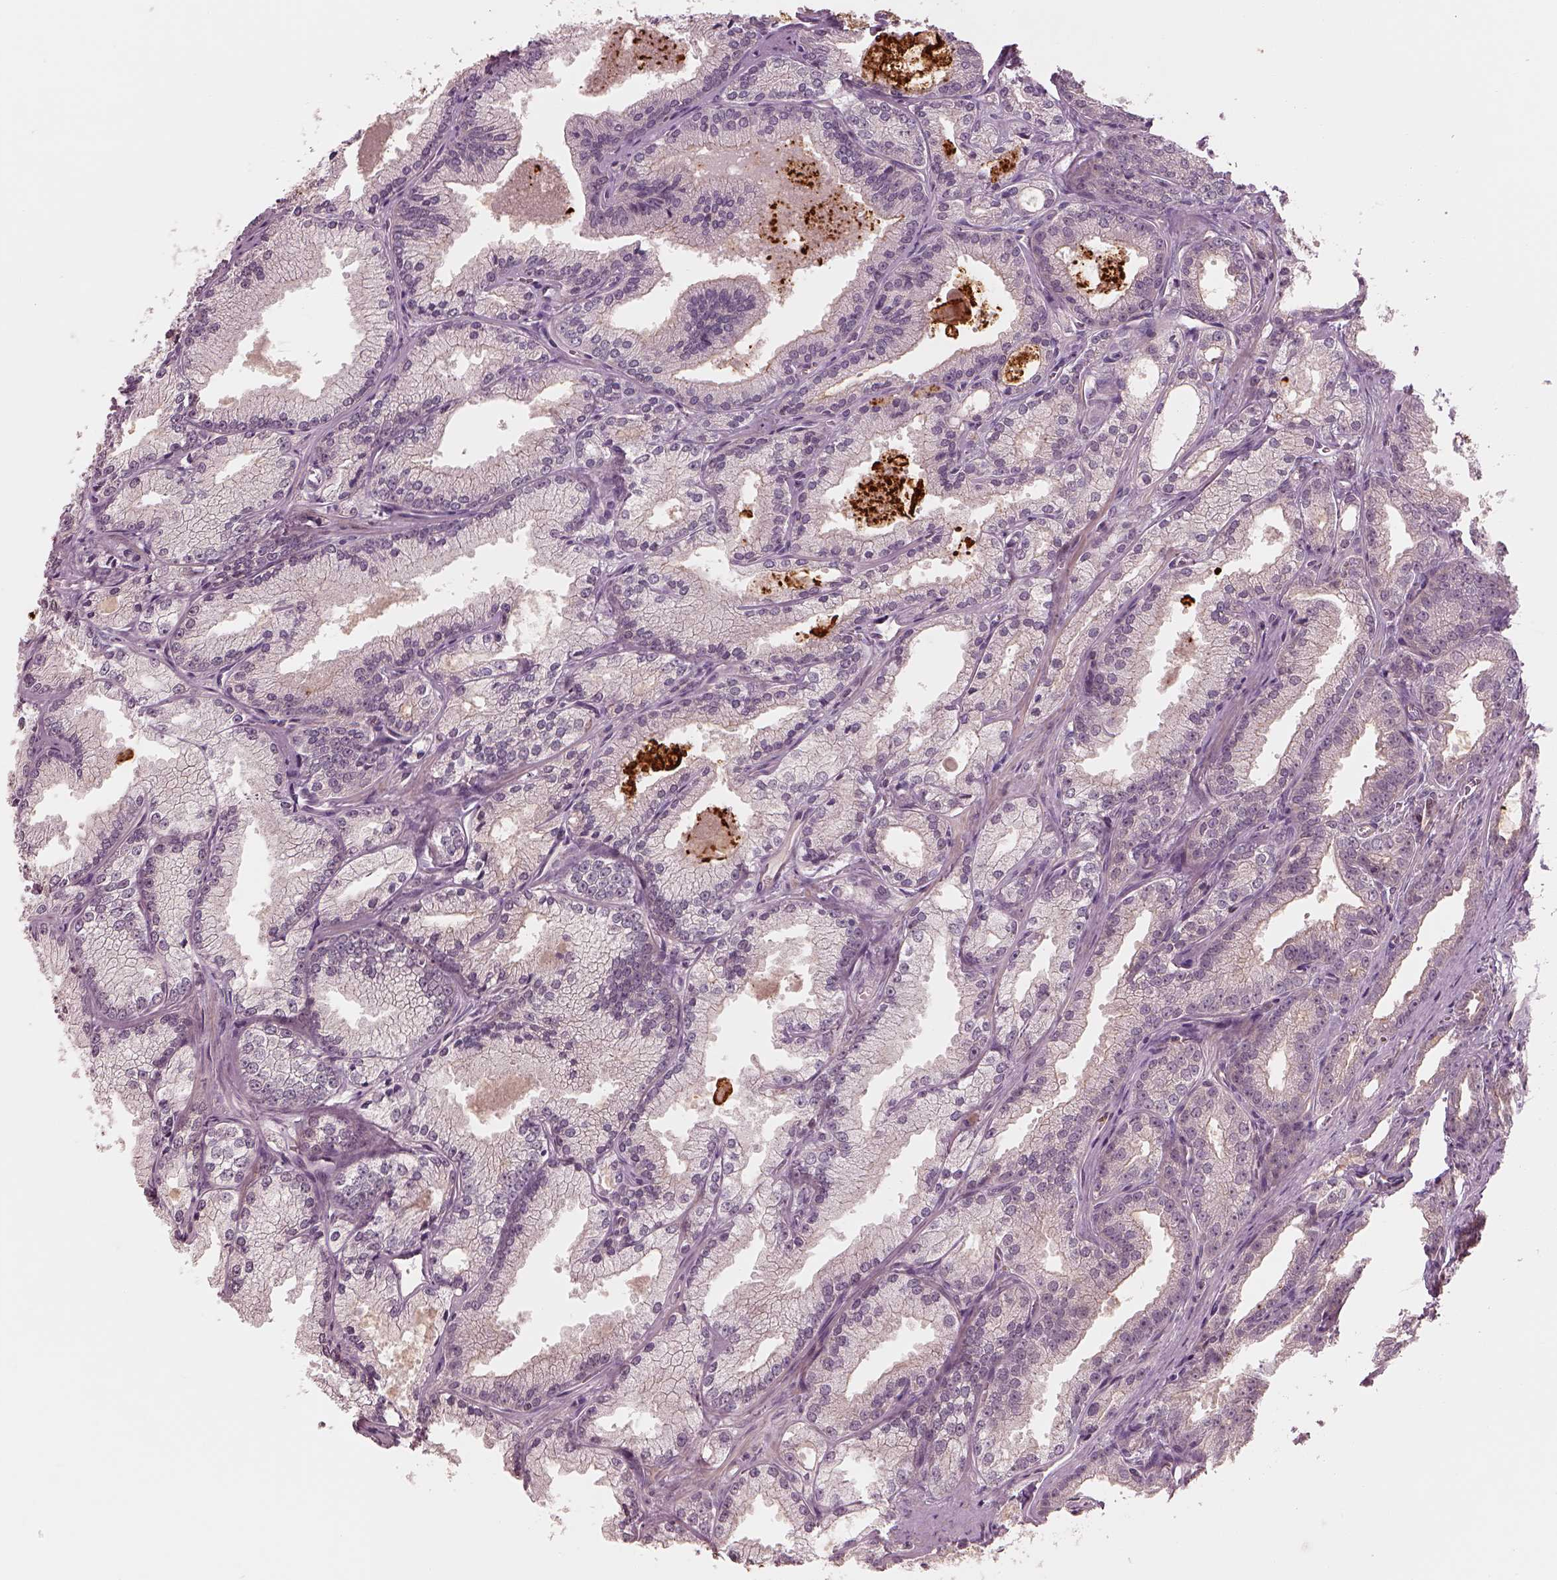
{"staining": {"intensity": "negative", "quantity": "none", "location": "none"}, "tissue": "prostate cancer", "cell_type": "Tumor cells", "image_type": "cancer", "snomed": [{"axis": "morphology", "description": "Adenocarcinoma, NOS"}, {"axis": "morphology", "description": "Adenocarcinoma, High grade"}, {"axis": "topography", "description": "Prostate"}], "caption": "DAB (3,3'-diaminobenzidine) immunohistochemical staining of human prostate cancer displays no significant expression in tumor cells.", "gene": "FAM107B", "patient": {"sex": "male", "age": 70}}